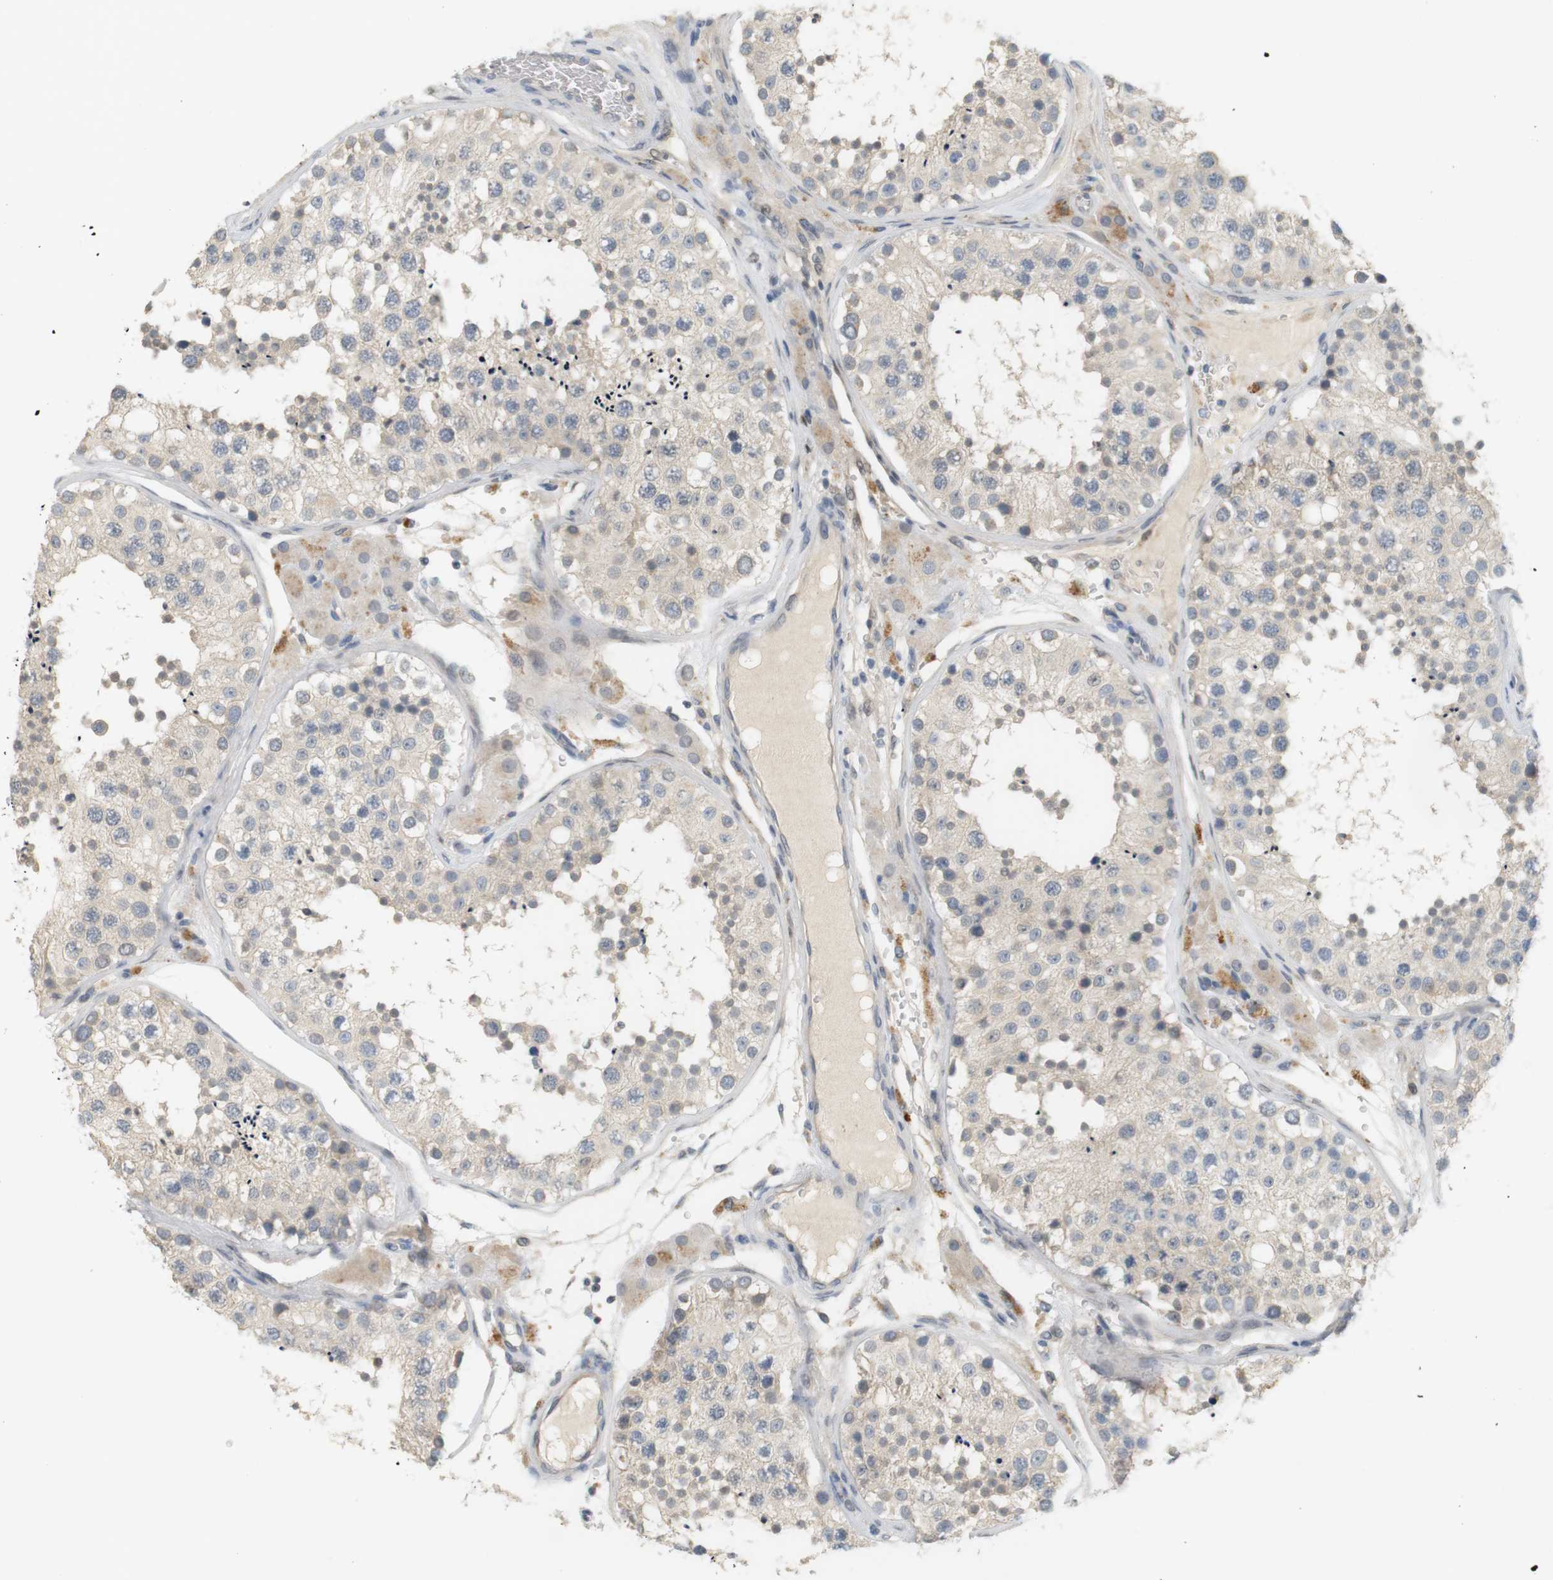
{"staining": {"intensity": "weak", "quantity": "25%-75%", "location": "cytoplasmic/membranous"}, "tissue": "testis", "cell_type": "Cells in seminiferous ducts", "image_type": "normal", "snomed": [{"axis": "morphology", "description": "Normal tissue, NOS"}, {"axis": "topography", "description": "Testis"}], "caption": "Weak cytoplasmic/membranous staining for a protein is seen in approximately 25%-75% of cells in seminiferous ducts of normal testis using immunohistochemistry (IHC).", "gene": "CREB3L2", "patient": {"sex": "male", "age": 26}}